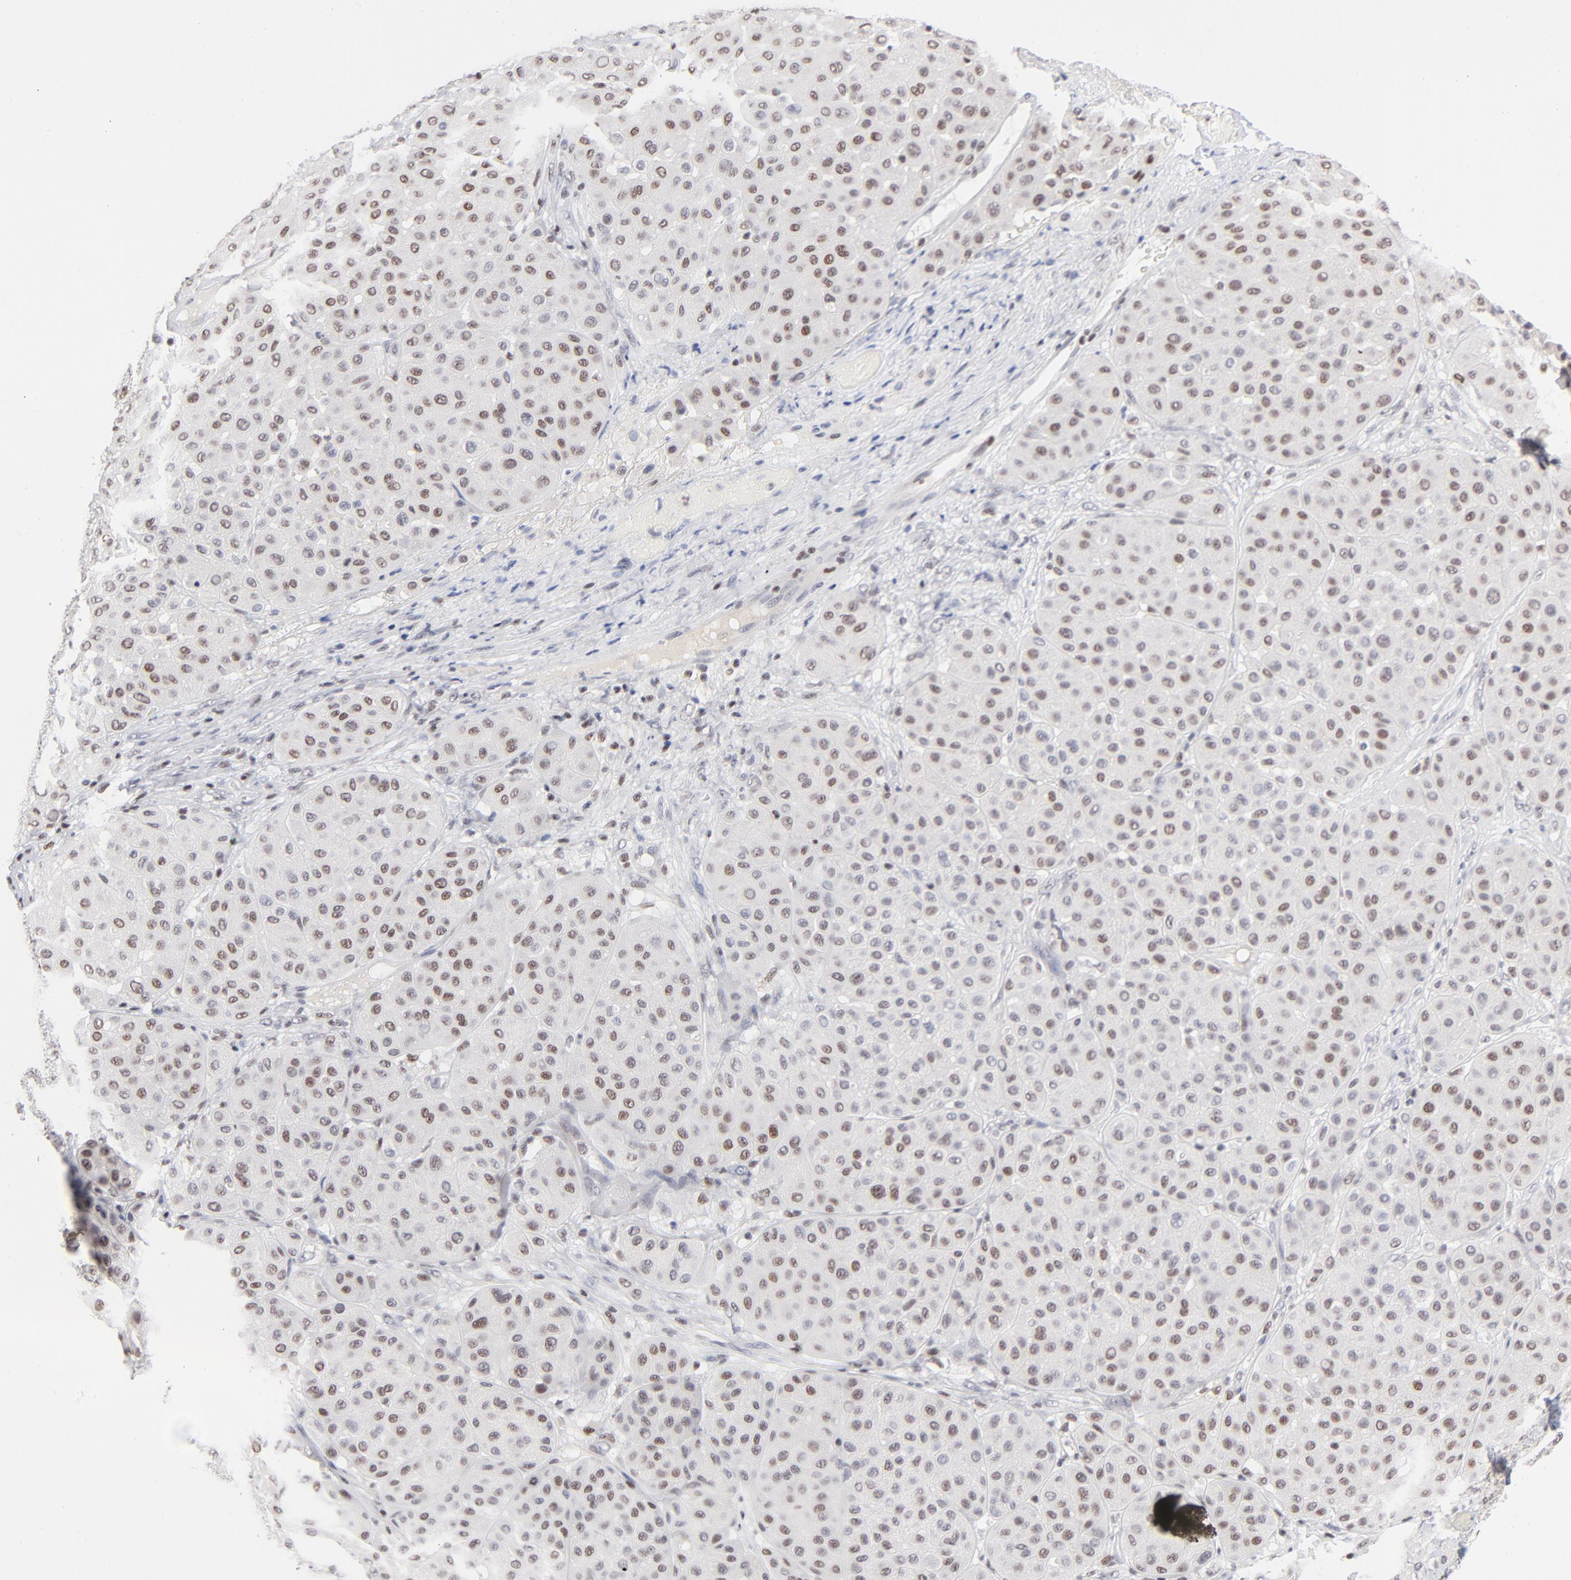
{"staining": {"intensity": "weak", "quantity": "25%-75%", "location": "nuclear"}, "tissue": "melanoma", "cell_type": "Tumor cells", "image_type": "cancer", "snomed": [{"axis": "morphology", "description": "Normal tissue, NOS"}, {"axis": "morphology", "description": "Malignant melanoma, Metastatic site"}, {"axis": "topography", "description": "Skin"}], "caption": "Malignant melanoma (metastatic site) stained with IHC exhibits weak nuclear positivity in approximately 25%-75% of tumor cells. The staining was performed using DAB, with brown indicating positive protein expression. Nuclei are stained blue with hematoxylin.", "gene": "MAX", "patient": {"sex": "male", "age": 41}}